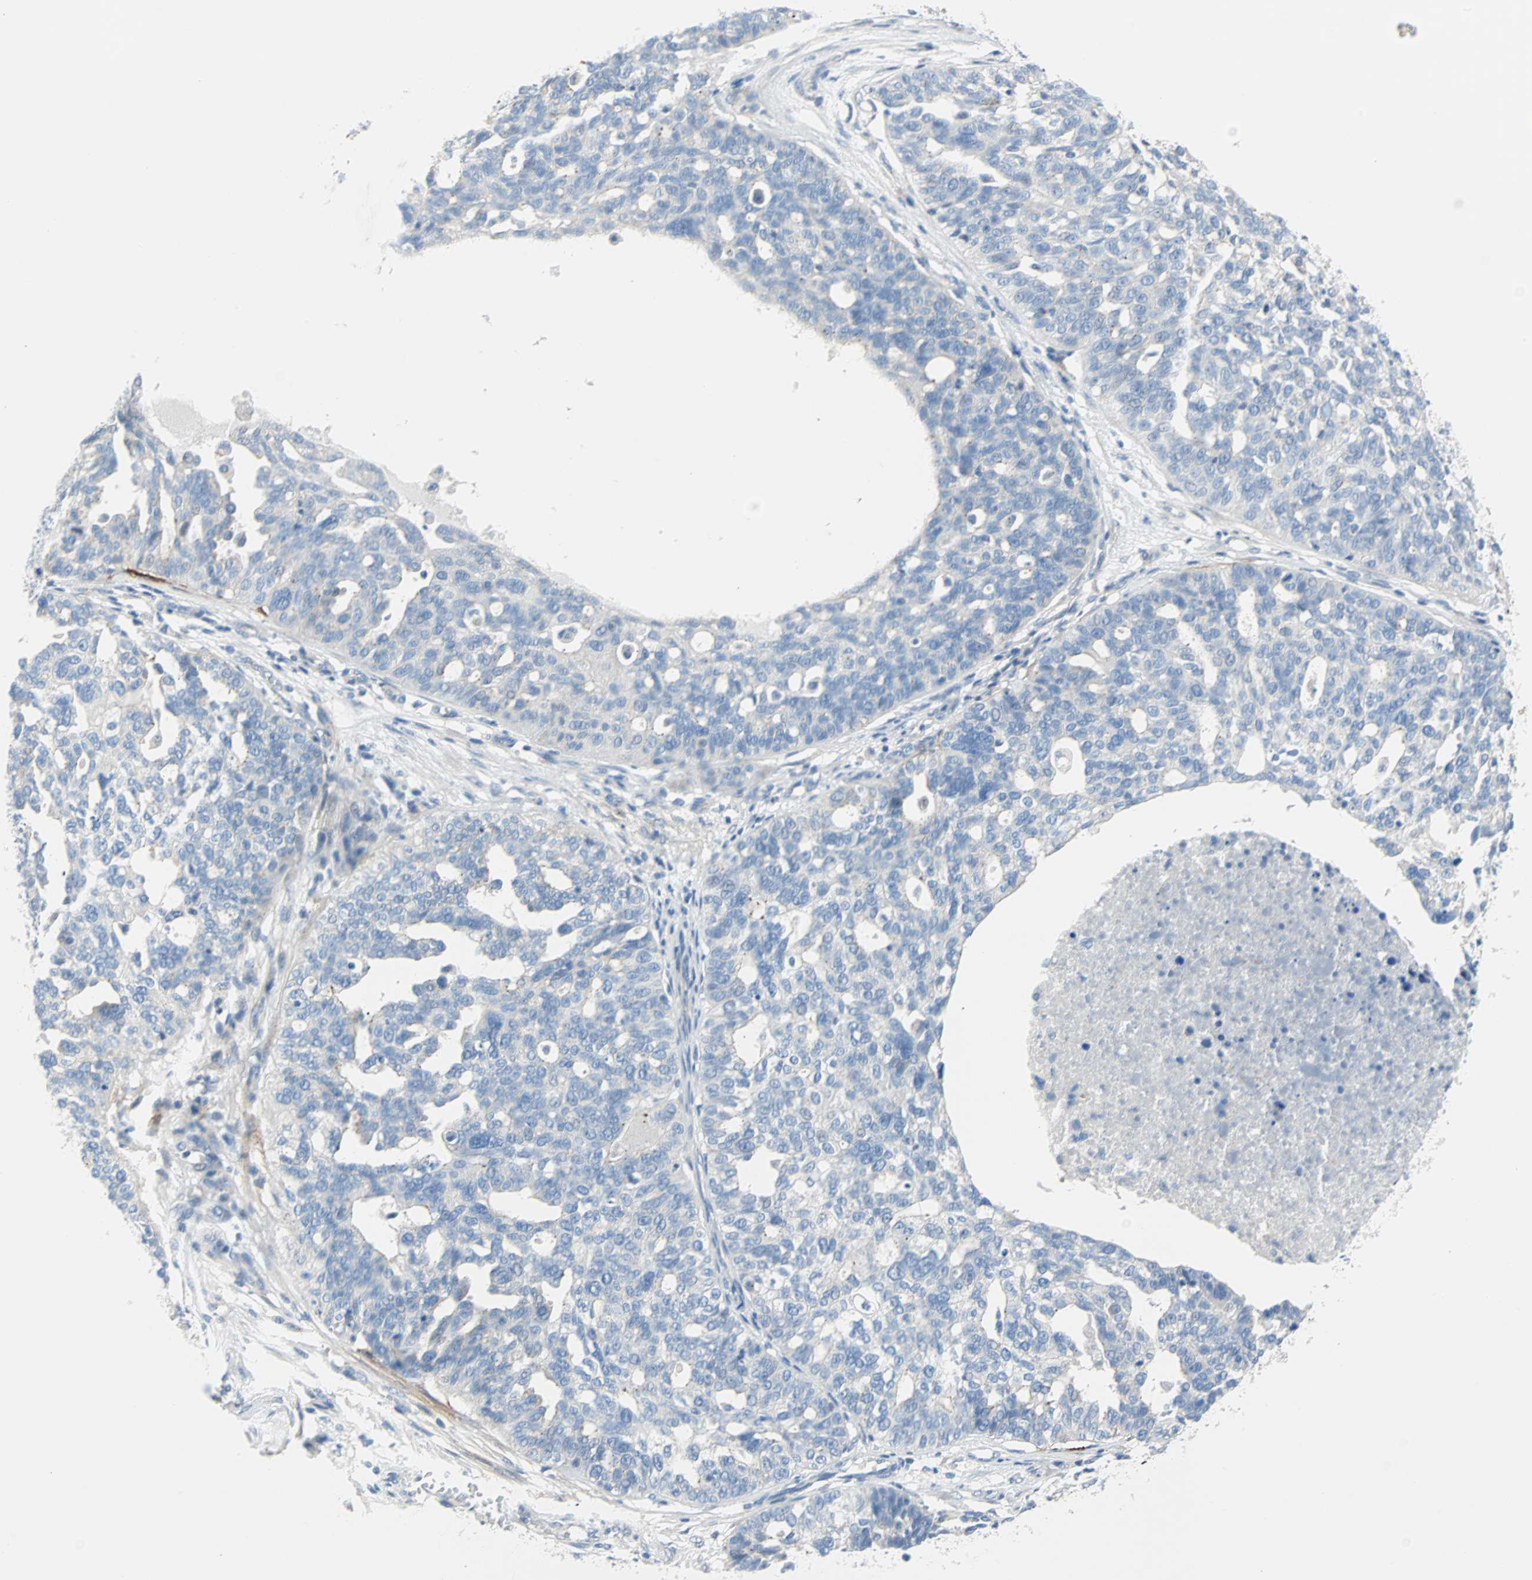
{"staining": {"intensity": "negative", "quantity": "none", "location": "none"}, "tissue": "ovarian cancer", "cell_type": "Tumor cells", "image_type": "cancer", "snomed": [{"axis": "morphology", "description": "Cystadenocarcinoma, serous, NOS"}, {"axis": "topography", "description": "Ovary"}], "caption": "A high-resolution image shows immunohistochemistry (IHC) staining of ovarian cancer (serous cystadenocarcinoma), which exhibits no significant expression in tumor cells.", "gene": "PDPN", "patient": {"sex": "female", "age": 59}}